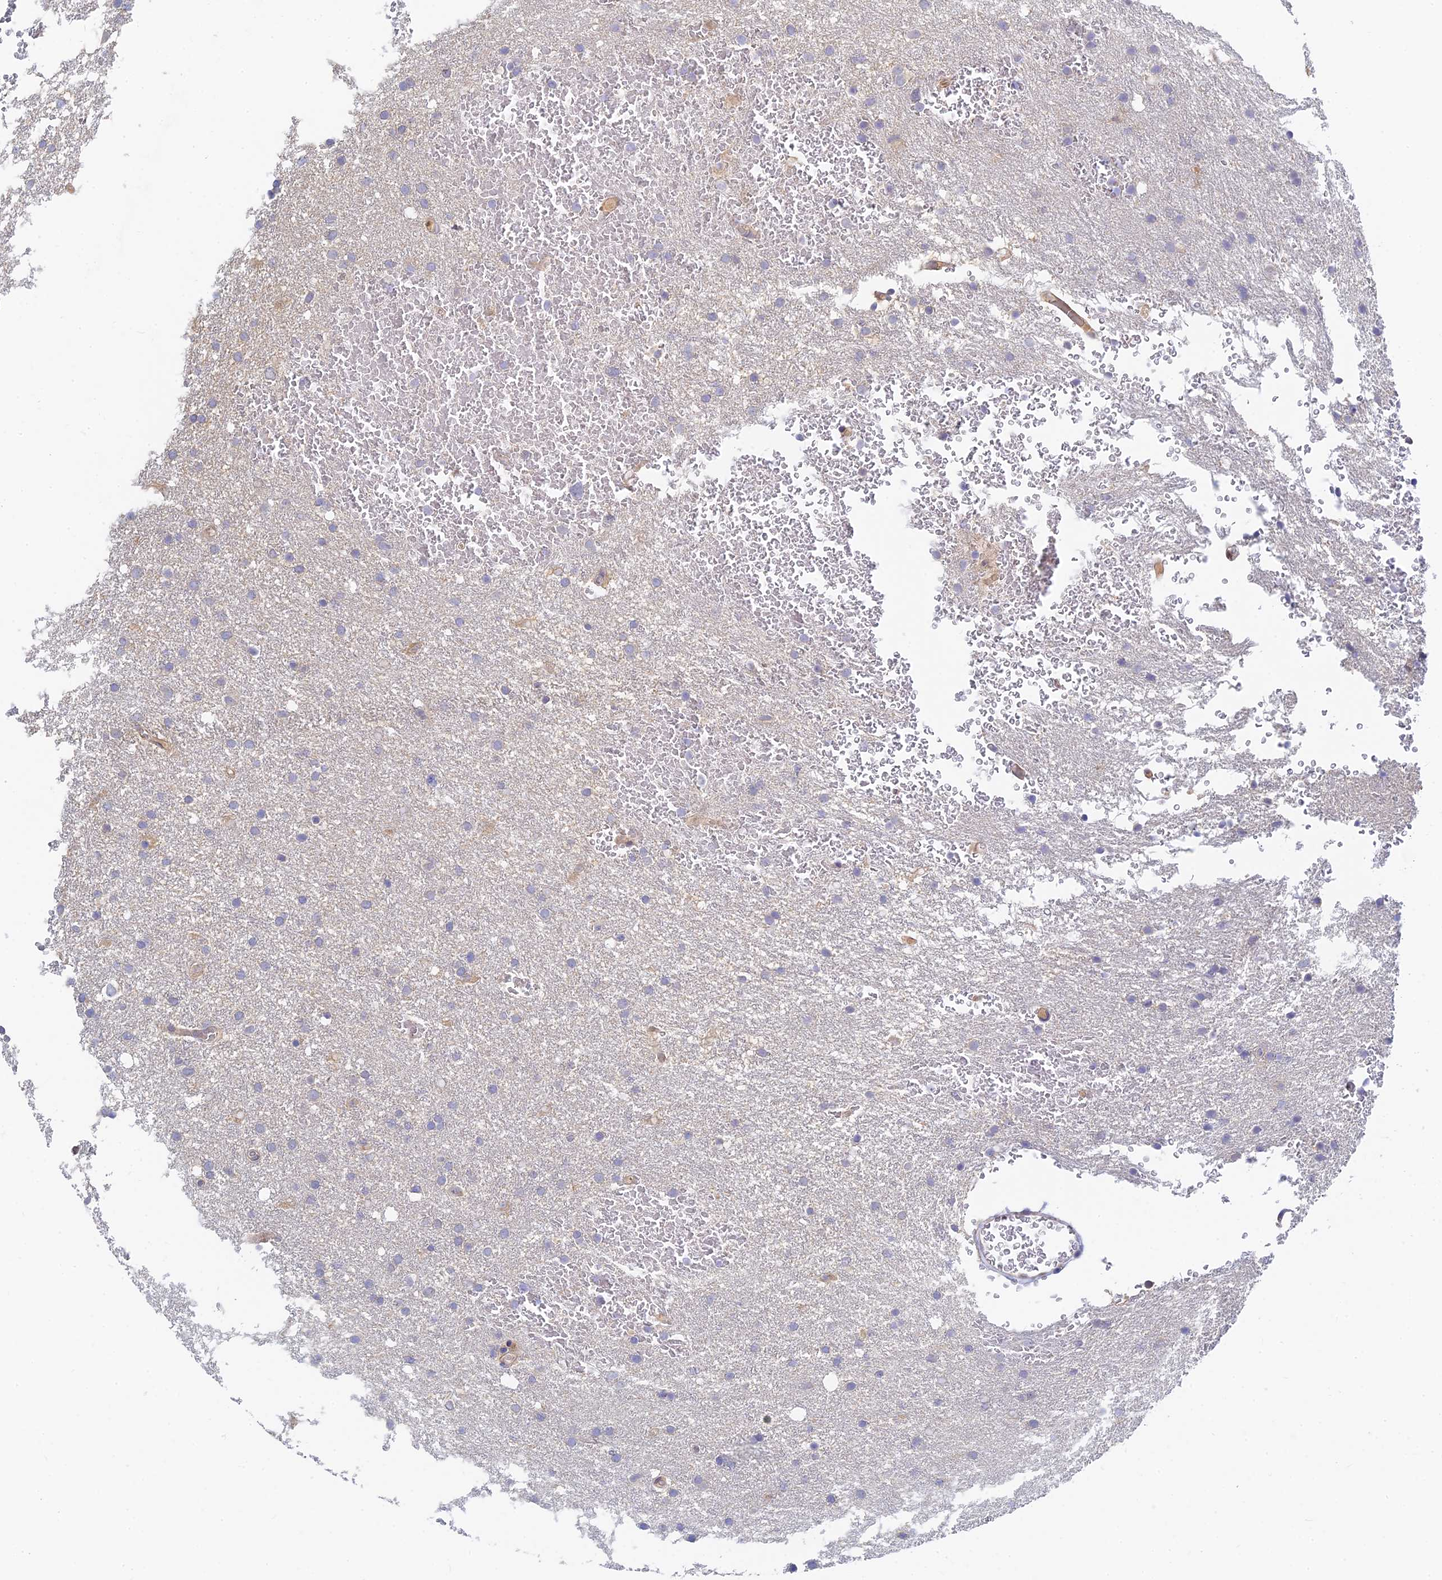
{"staining": {"intensity": "negative", "quantity": "none", "location": "none"}, "tissue": "glioma", "cell_type": "Tumor cells", "image_type": "cancer", "snomed": [{"axis": "morphology", "description": "Glioma, malignant, High grade"}, {"axis": "topography", "description": "Cerebral cortex"}], "caption": "The histopathology image demonstrates no staining of tumor cells in glioma.", "gene": "SPATA5L1", "patient": {"sex": "female", "age": 36}}